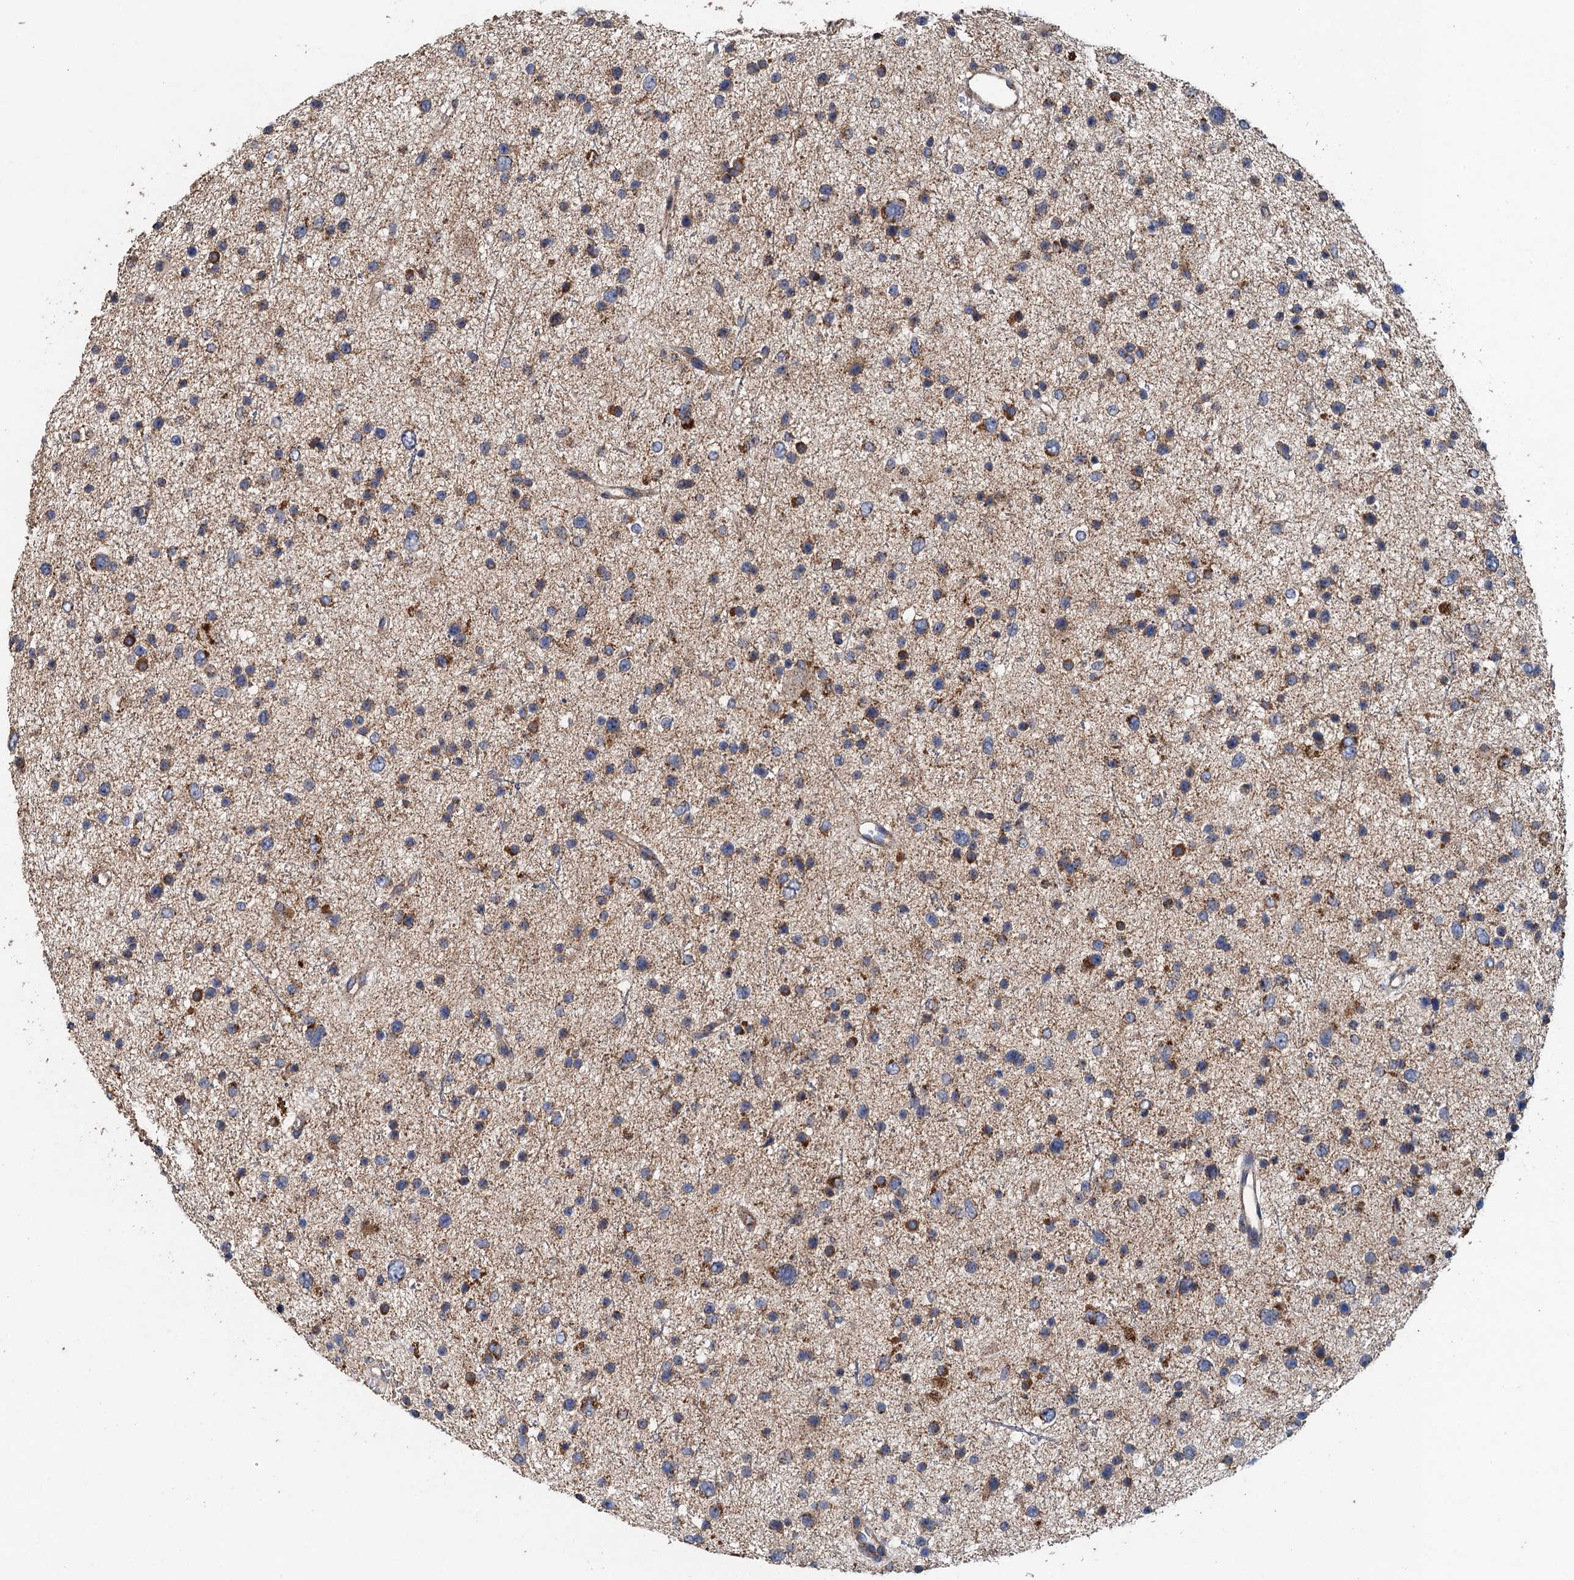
{"staining": {"intensity": "moderate", "quantity": "<25%", "location": "cytoplasmic/membranous"}, "tissue": "glioma", "cell_type": "Tumor cells", "image_type": "cancer", "snomed": [{"axis": "morphology", "description": "Glioma, malignant, Low grade"}, {"axis": "topography", "description": "Brain"}], "caption": "Immunohistochemistry (DAB (3,3'-diaminobenzidine)) staining of human glioma demonstrates moderate cytoplasmic/membranous protein staining in approximately <25% of tumor cells.", "gene": "BCS1L", "patient": {"sex": "female", "age": 37}}